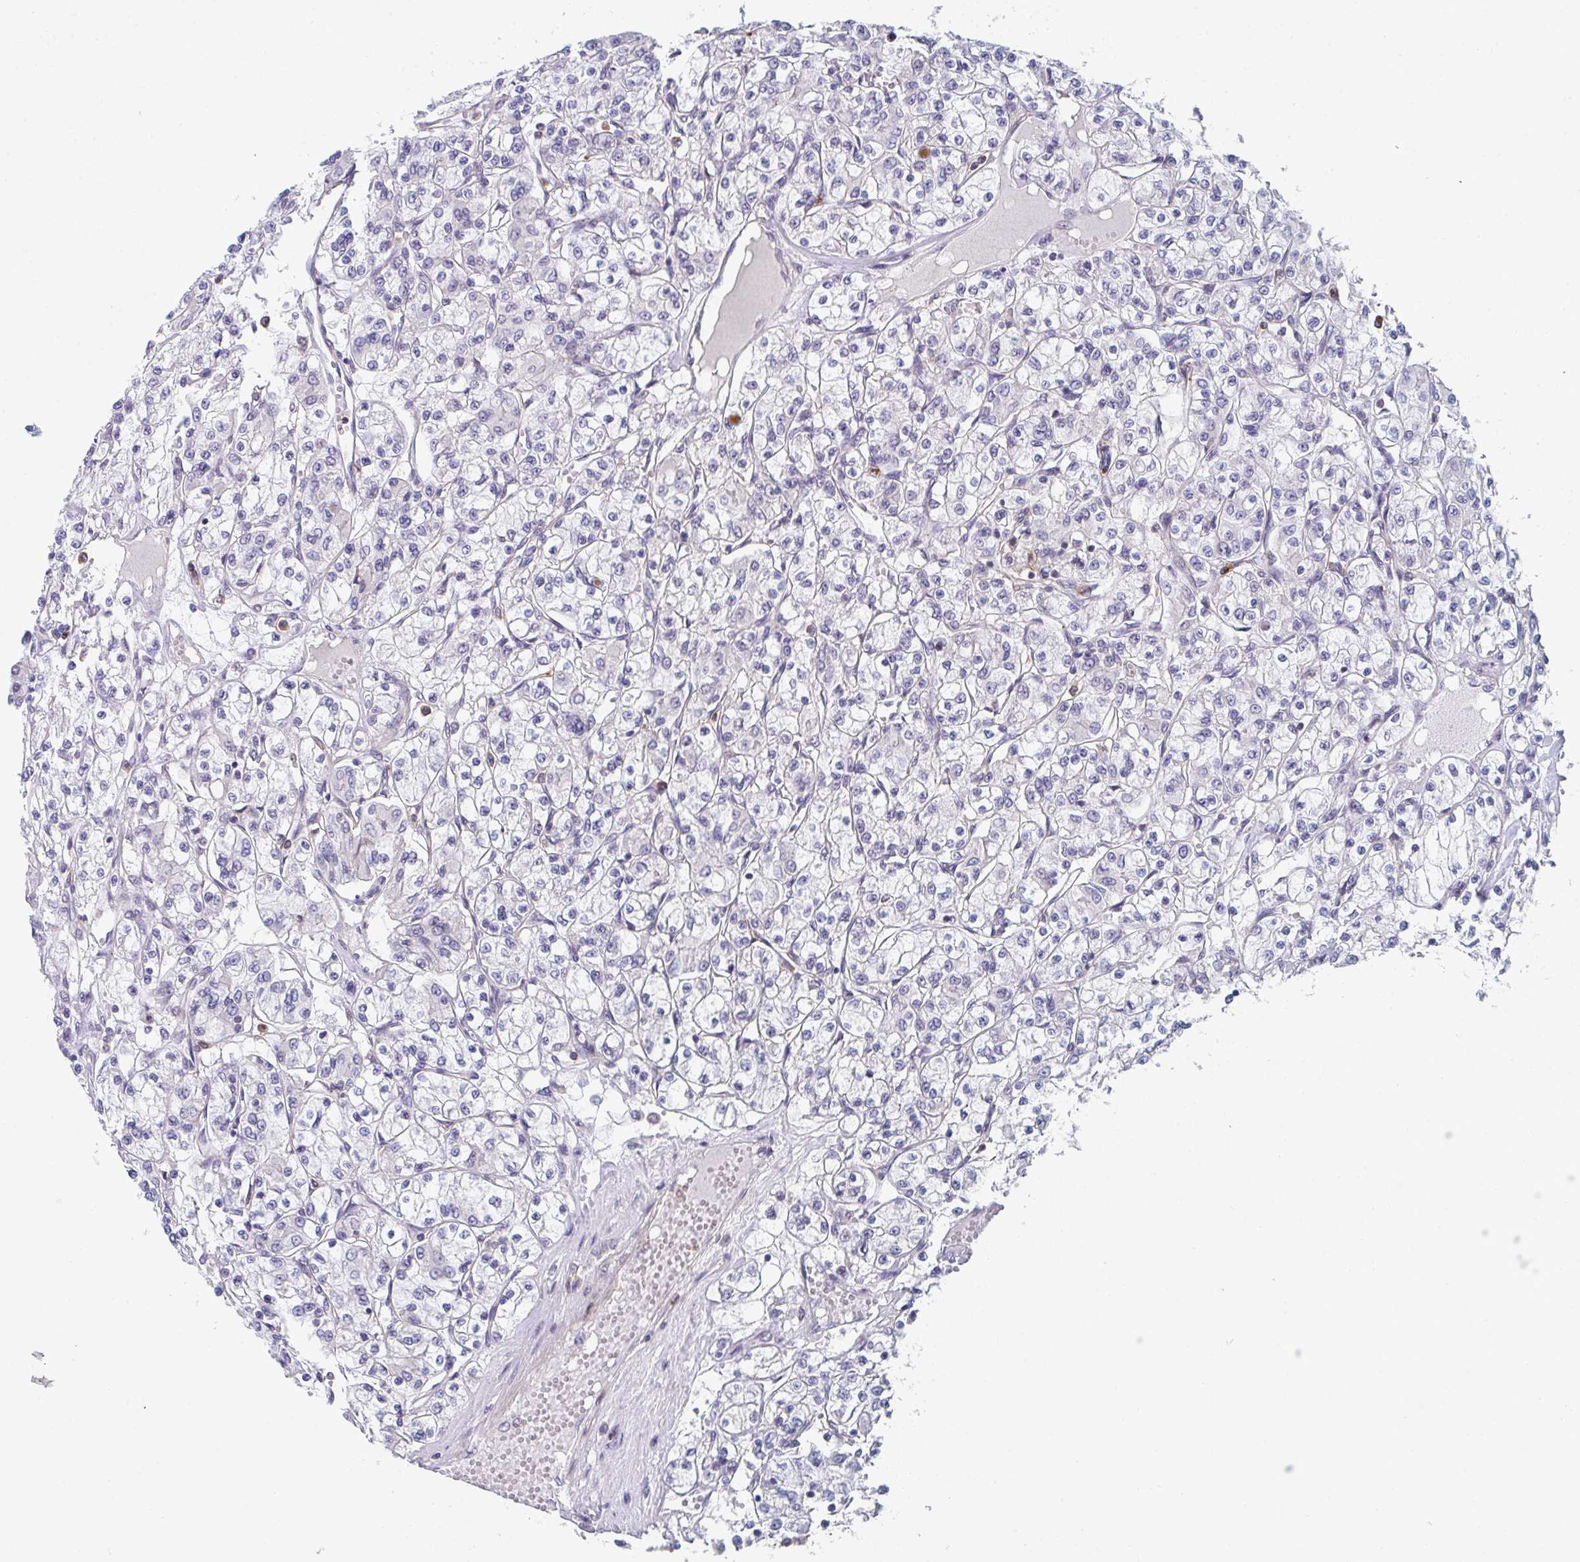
{"staining": {"intensity": "negative", "quantity": "none", "location": "none"}, "tissue": "renal cancer", "cell_type": "Tumor cells", "image_type": "cancer", "snomed": [{"axis": "morphology", "description": "Adenocarcinoma, NOS"}, {"axis": "topography", "description": "Kidney"}], "caption": "Tumor cells show no significant protein staining in adenocarcinoma (renal).", "gene": "KLHL33", "patient": {"sex": "female", "age": 59}}